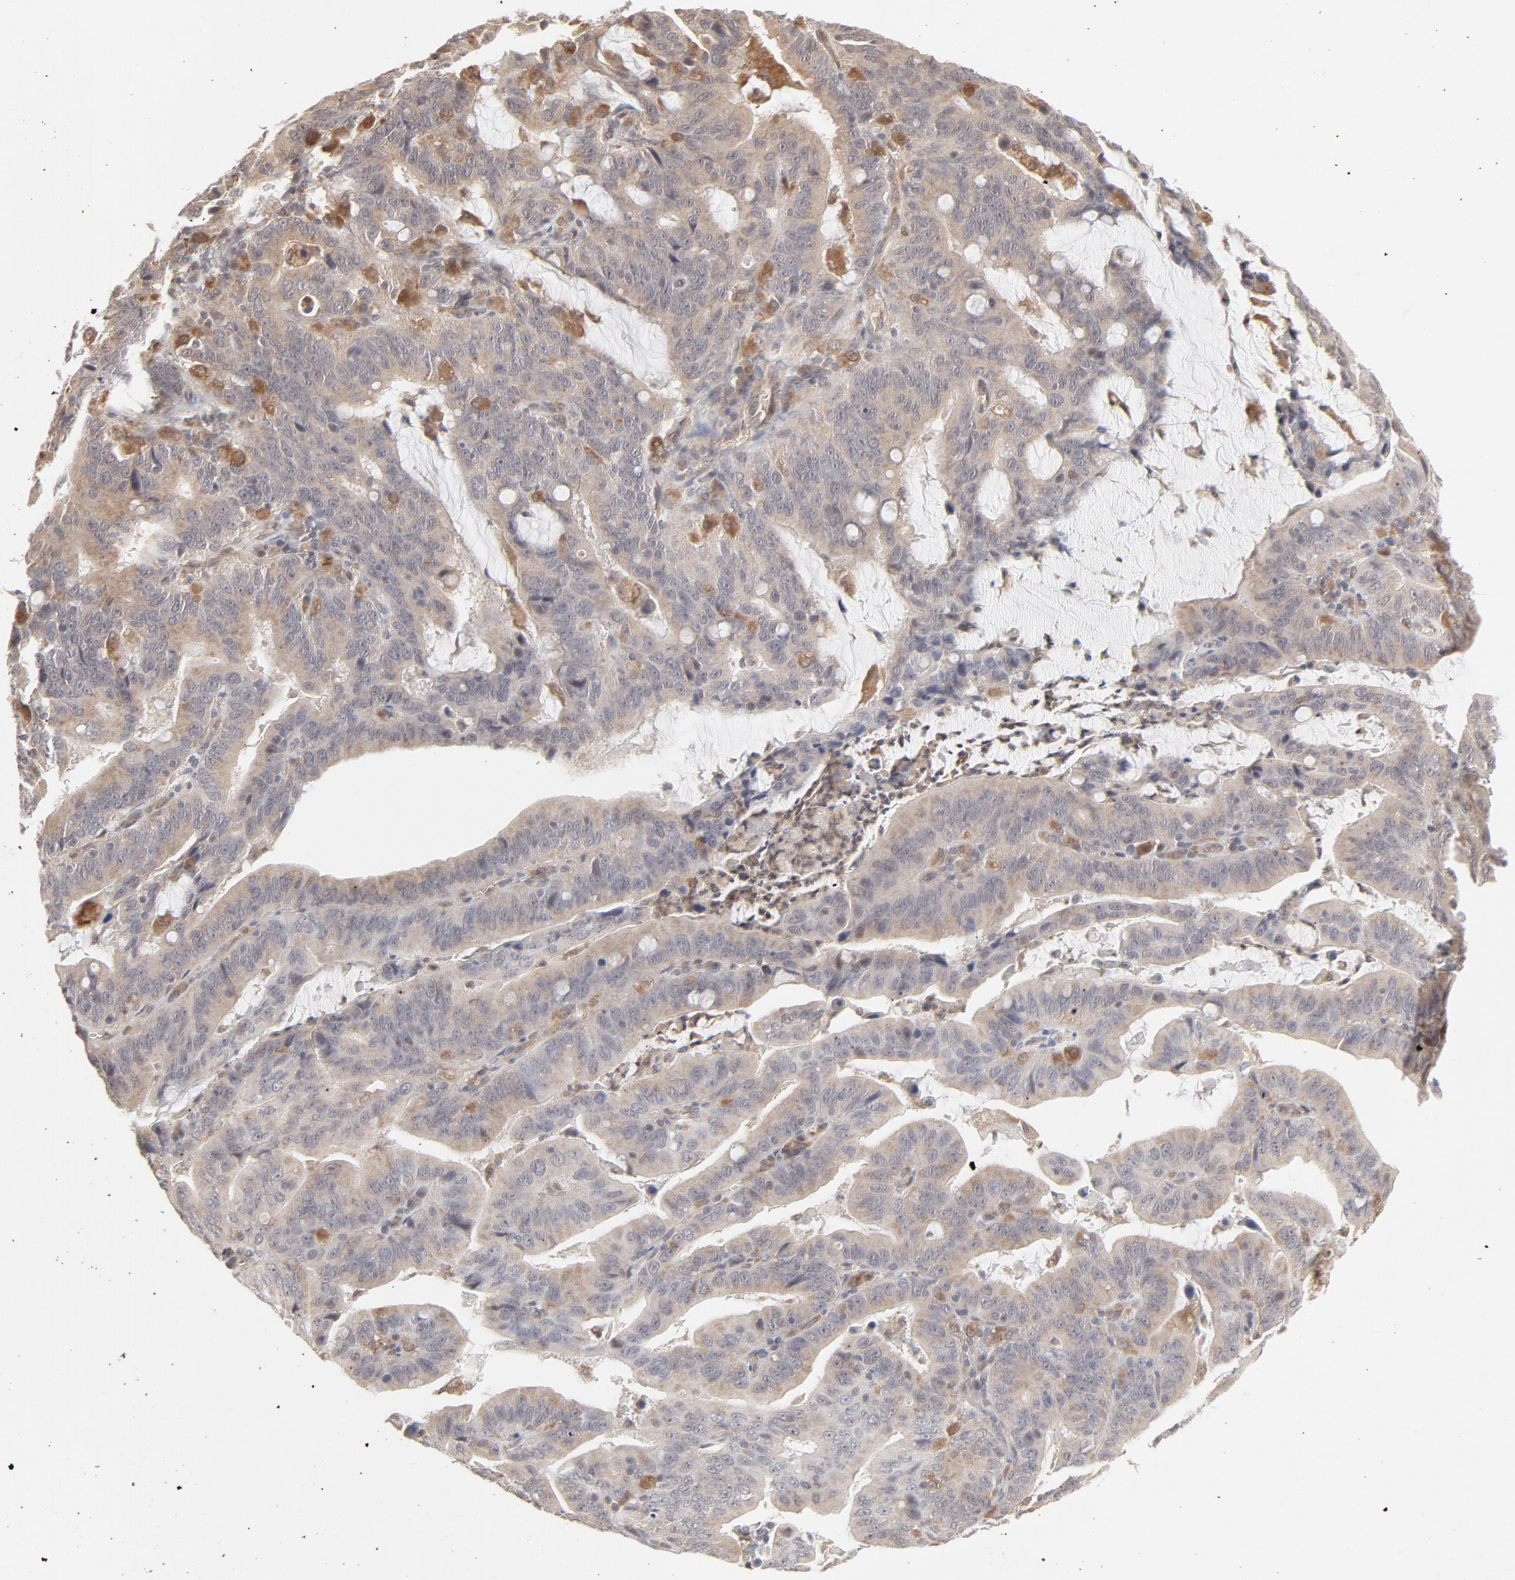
{"staining": {"intensity": "moderate", "quantity": ">75%", "location": "cytoplasmic/membranous"}, "tissue": "stomach cancer", "cell_type": "Tumor cells", "image_type": "cancer", "snomed": [{"axis": "morphology", "description": "Adenocarcinoma, NOS"}, {"axis": "topography", "description": "Stomach, upper"}], "caption": "IHC of stomach adenocarcinoma exhibits medium levels of moderate cytoplasmic/membranous positivity in approximately >75% of tumor cells.", "gene": "RAB5C", "patient": {"sex": "male", "age": 63}}